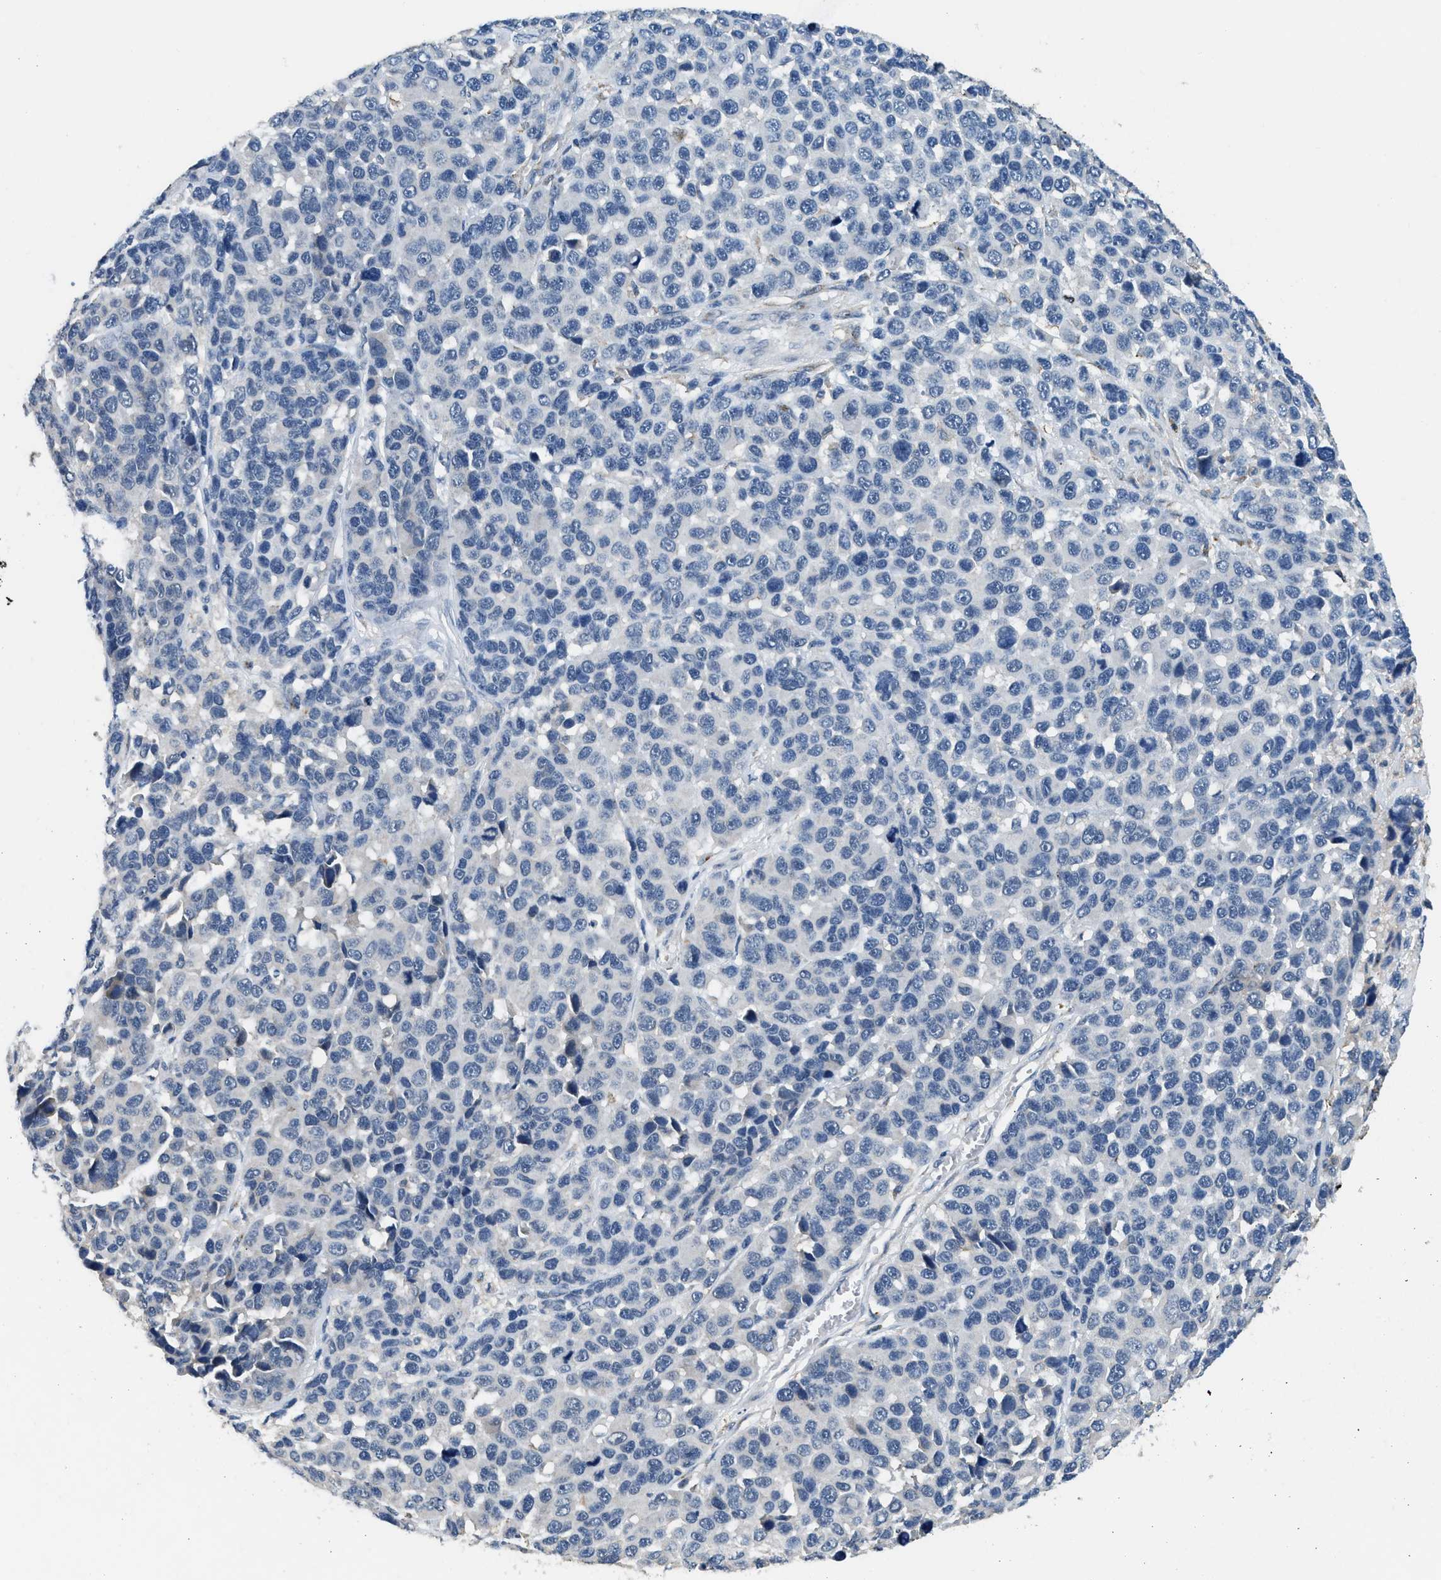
{"staining": {"intensity": "negative", "quantity": "none", "location": "none"}, "tissue": "melanoma", "cell_type": "Tumor cells", "image_type": "cancer", "snomed": [{"axis": "morphology", "description": "Malignant melanoma, NOS"}, {"axis": "topography", "description": "Skin"}], "caption": "Melanoma was stained to show a protein in brown. There is no significant expression in tumor cells.", "gene": "LRP1", "patient": {"sex": "male", "age": 53}}